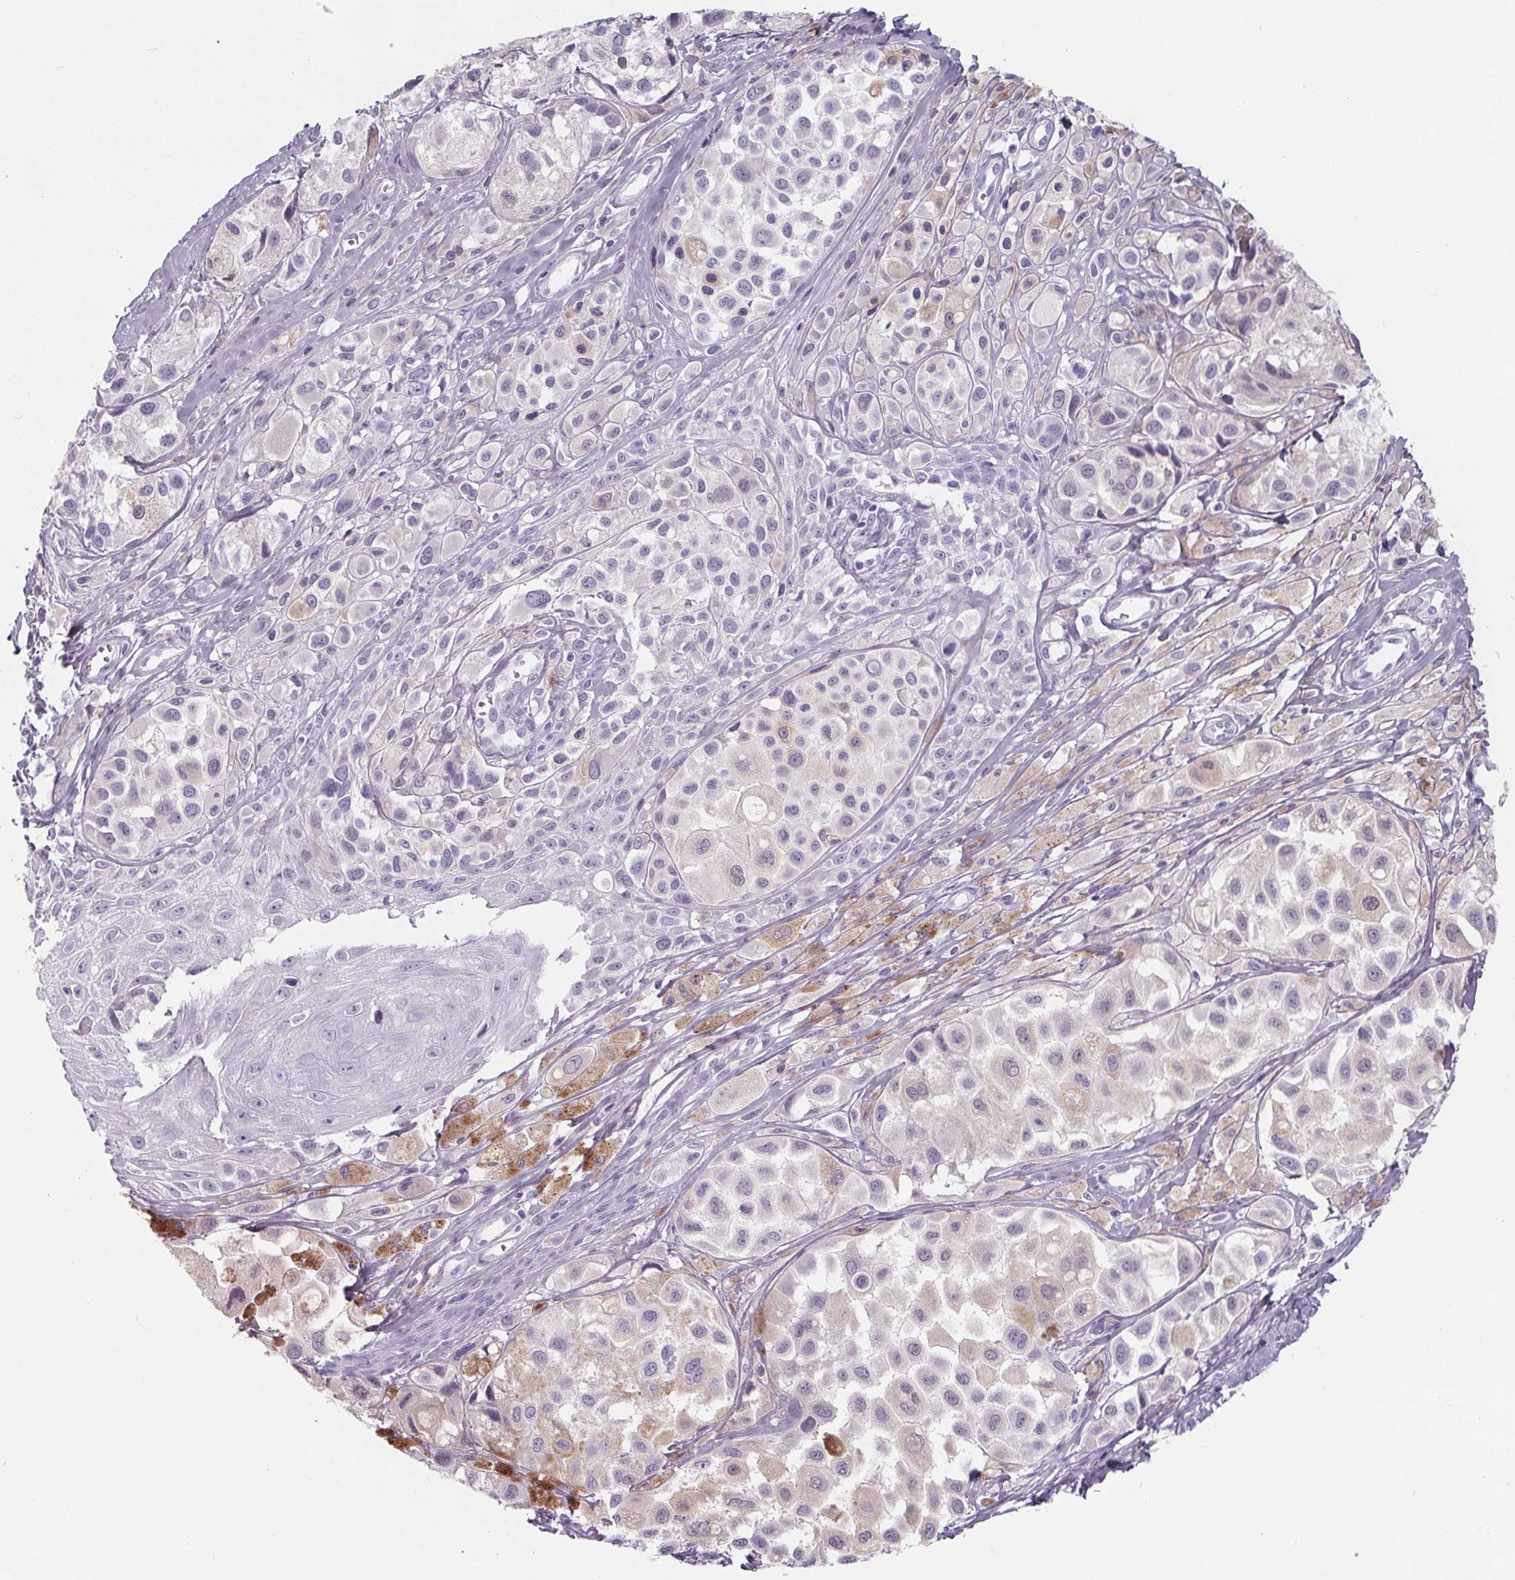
{"staining": {"intensity": "negative", "quantity": "none", "location": "none"}, "tissue": "melanoma", "cell_type": "Tumor cells", "image_type": "cancer", "snomed": [{"axis": "morphology", "description": "Malignant melanoma, NOS"}, {"axis": "topography", "description": "Skin"}], "caption": "The immunohistochemistry photomicrograph has no significant staining in tumor cells of malignant melanoma tissue. The staining is performed using DAB (3,3'-diaminobenzidine) brown chromogen with nuclei counter-stained in using hematoxylin.", "gene": "ADRB1", "patient": {"sex": "male", "age": 77}}